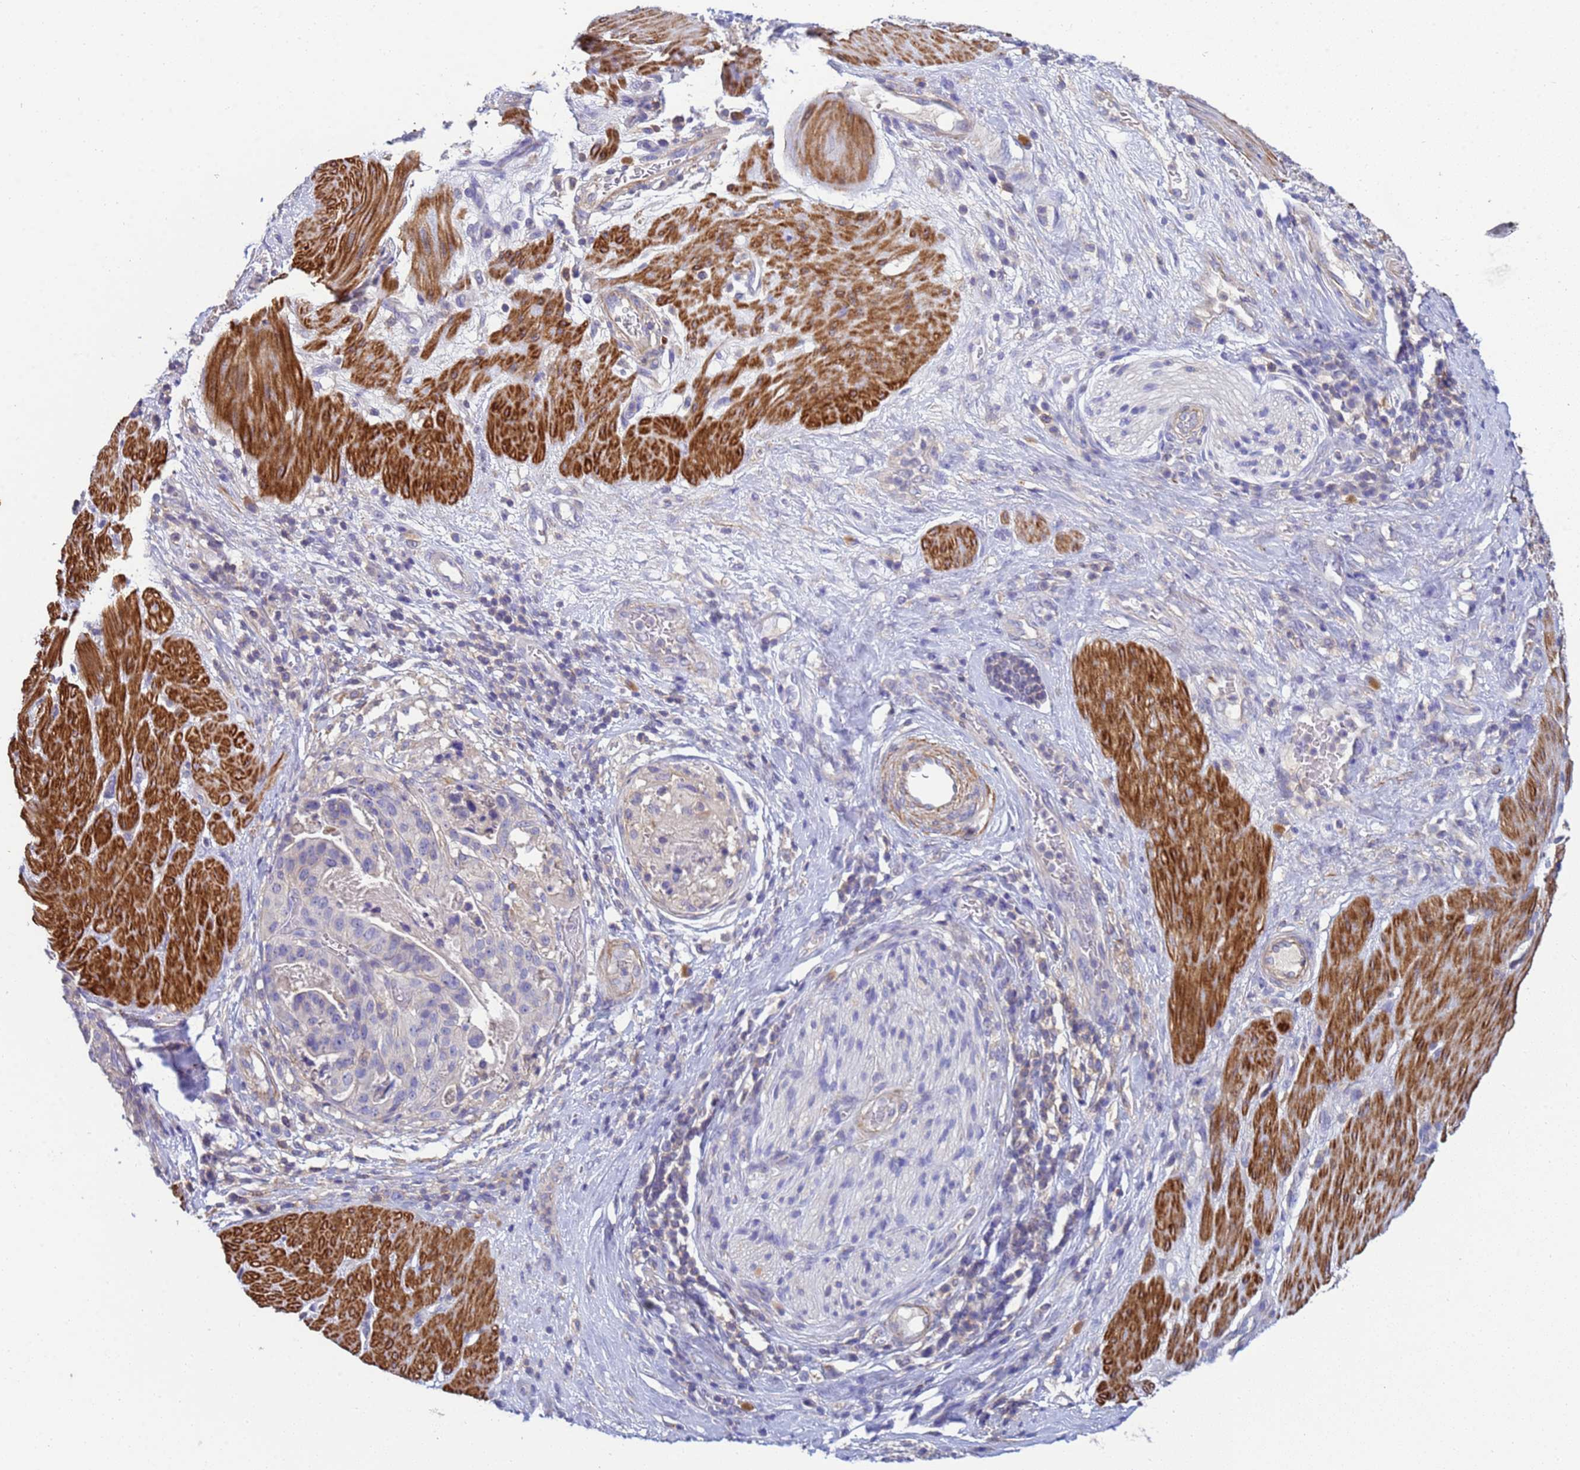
{"staining": {"intensity": "negative", "quantity": "none", "location": "none"}, "tissue": "stomach cancer", "cell_type": "Tumor cells", "image_type": "cancer", "snomed": [{"axis": "morphology", "description": "Adenocarcinoma, NOS"}, {"axis": "topography", "description": "Stomach"}], "caption": "Tumor cells are negative for protein expression in human stomach adenocarcinoma. (Brightfield microscopy of DAB (3,3'-diaminobenzidine) IHC at high magnification).", "gene": "KLHL13", "patient": {"sex": "male", "age": 48}}